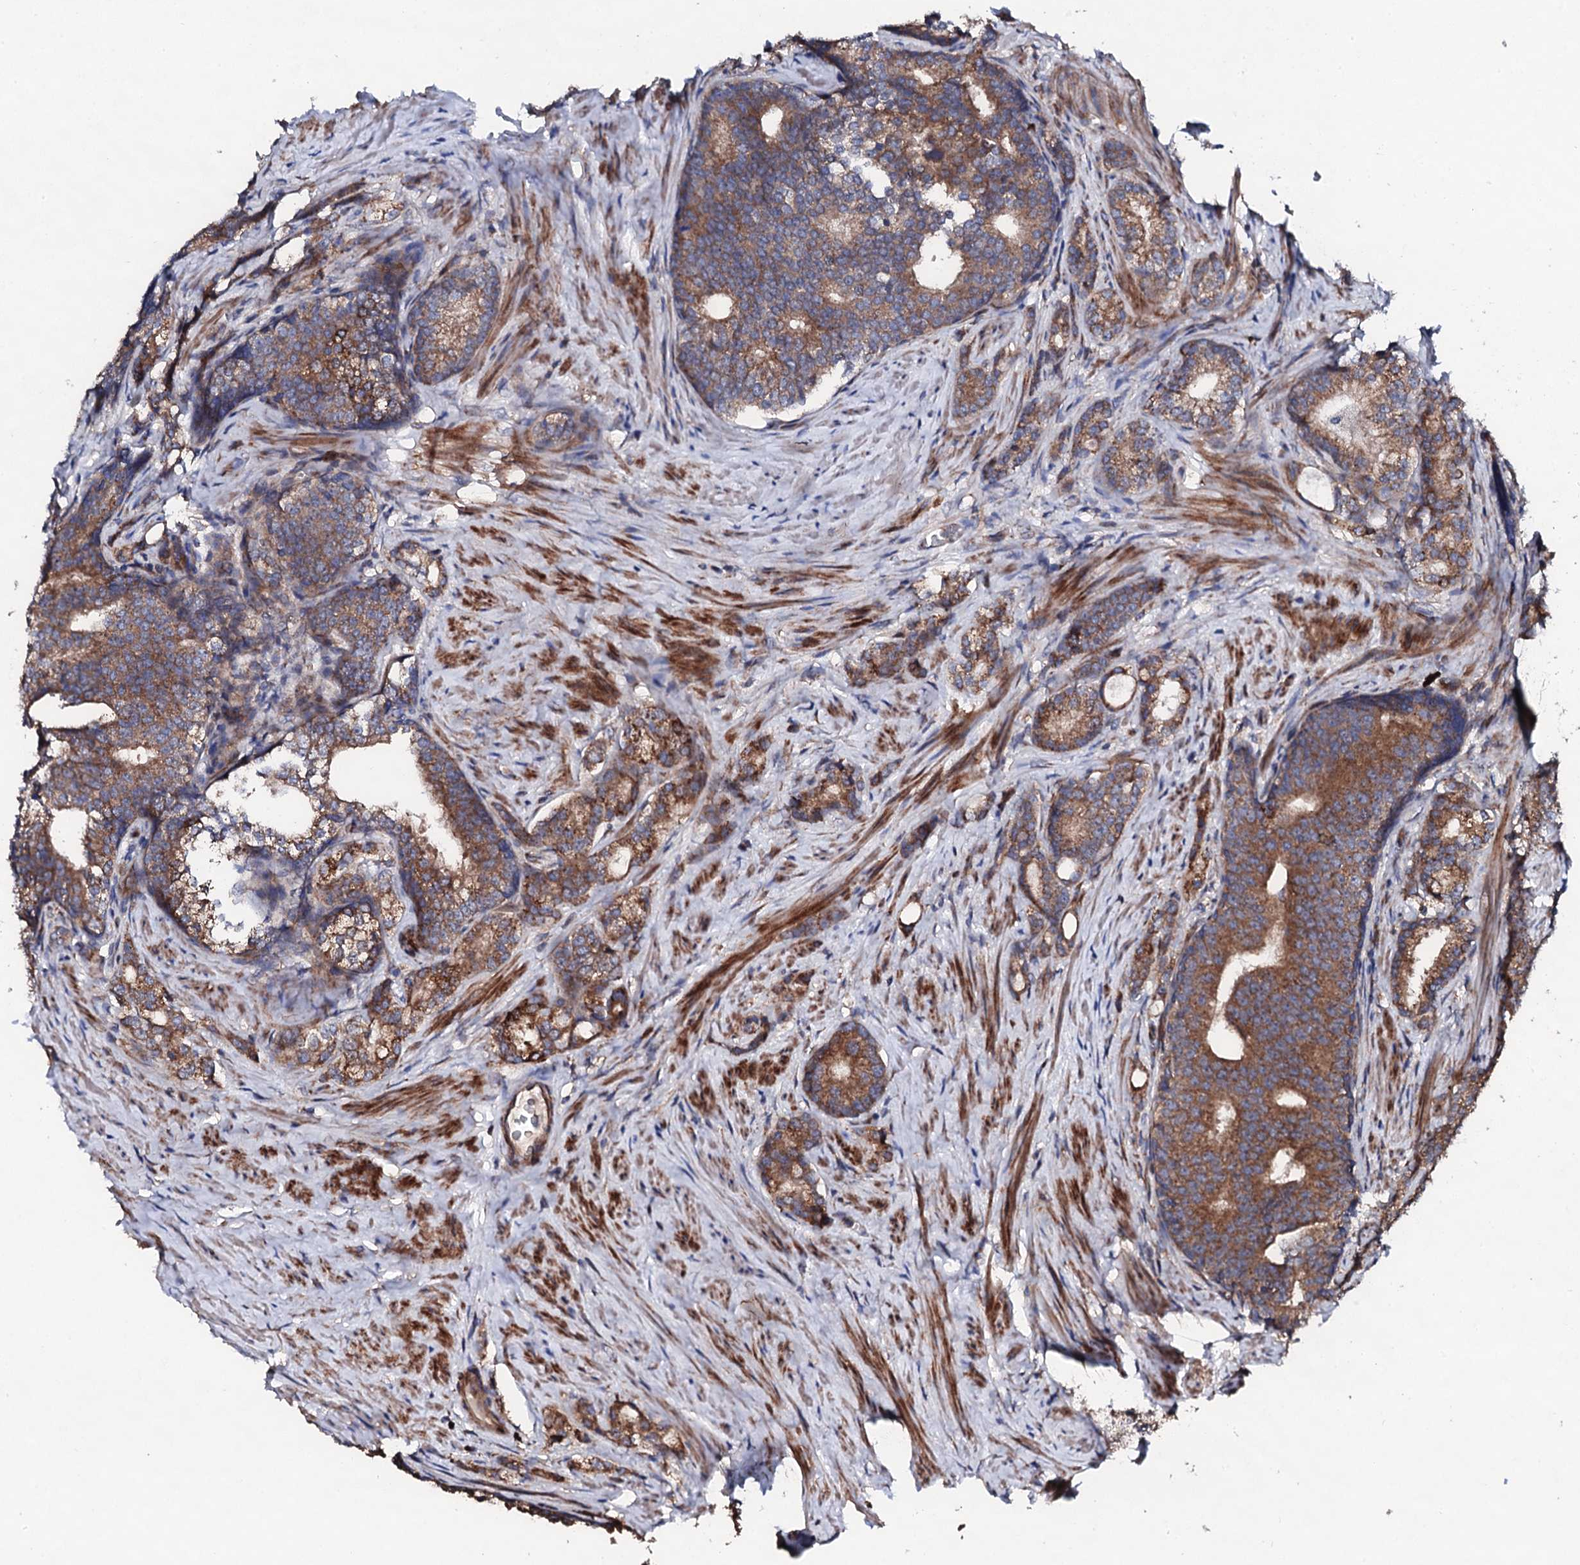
{"staining": {"intensity": "moderate", "quantity": ">75%", "location": "cytoplasmic/membranous"}, "tissue": "prostate cancer", "cell_type": "Tumor cells", "image_type": "cancer", "snomed": [{"axis": "morphology", "description": "Adenocarcinoma, Low grade"}, {"axis": "topography", "description": "Prostate"}], "caption": "Tumor cells display medium levels of moderate cytoplasmic/membranous expression in approximately >75% of cells in human low-grade adenocarcinoma (prostate). (brown staining indicates protein expression, while blue staining denotes nuclei).", "gene": "LIPT2", "patient": {"sex": "male", "age": 71}}